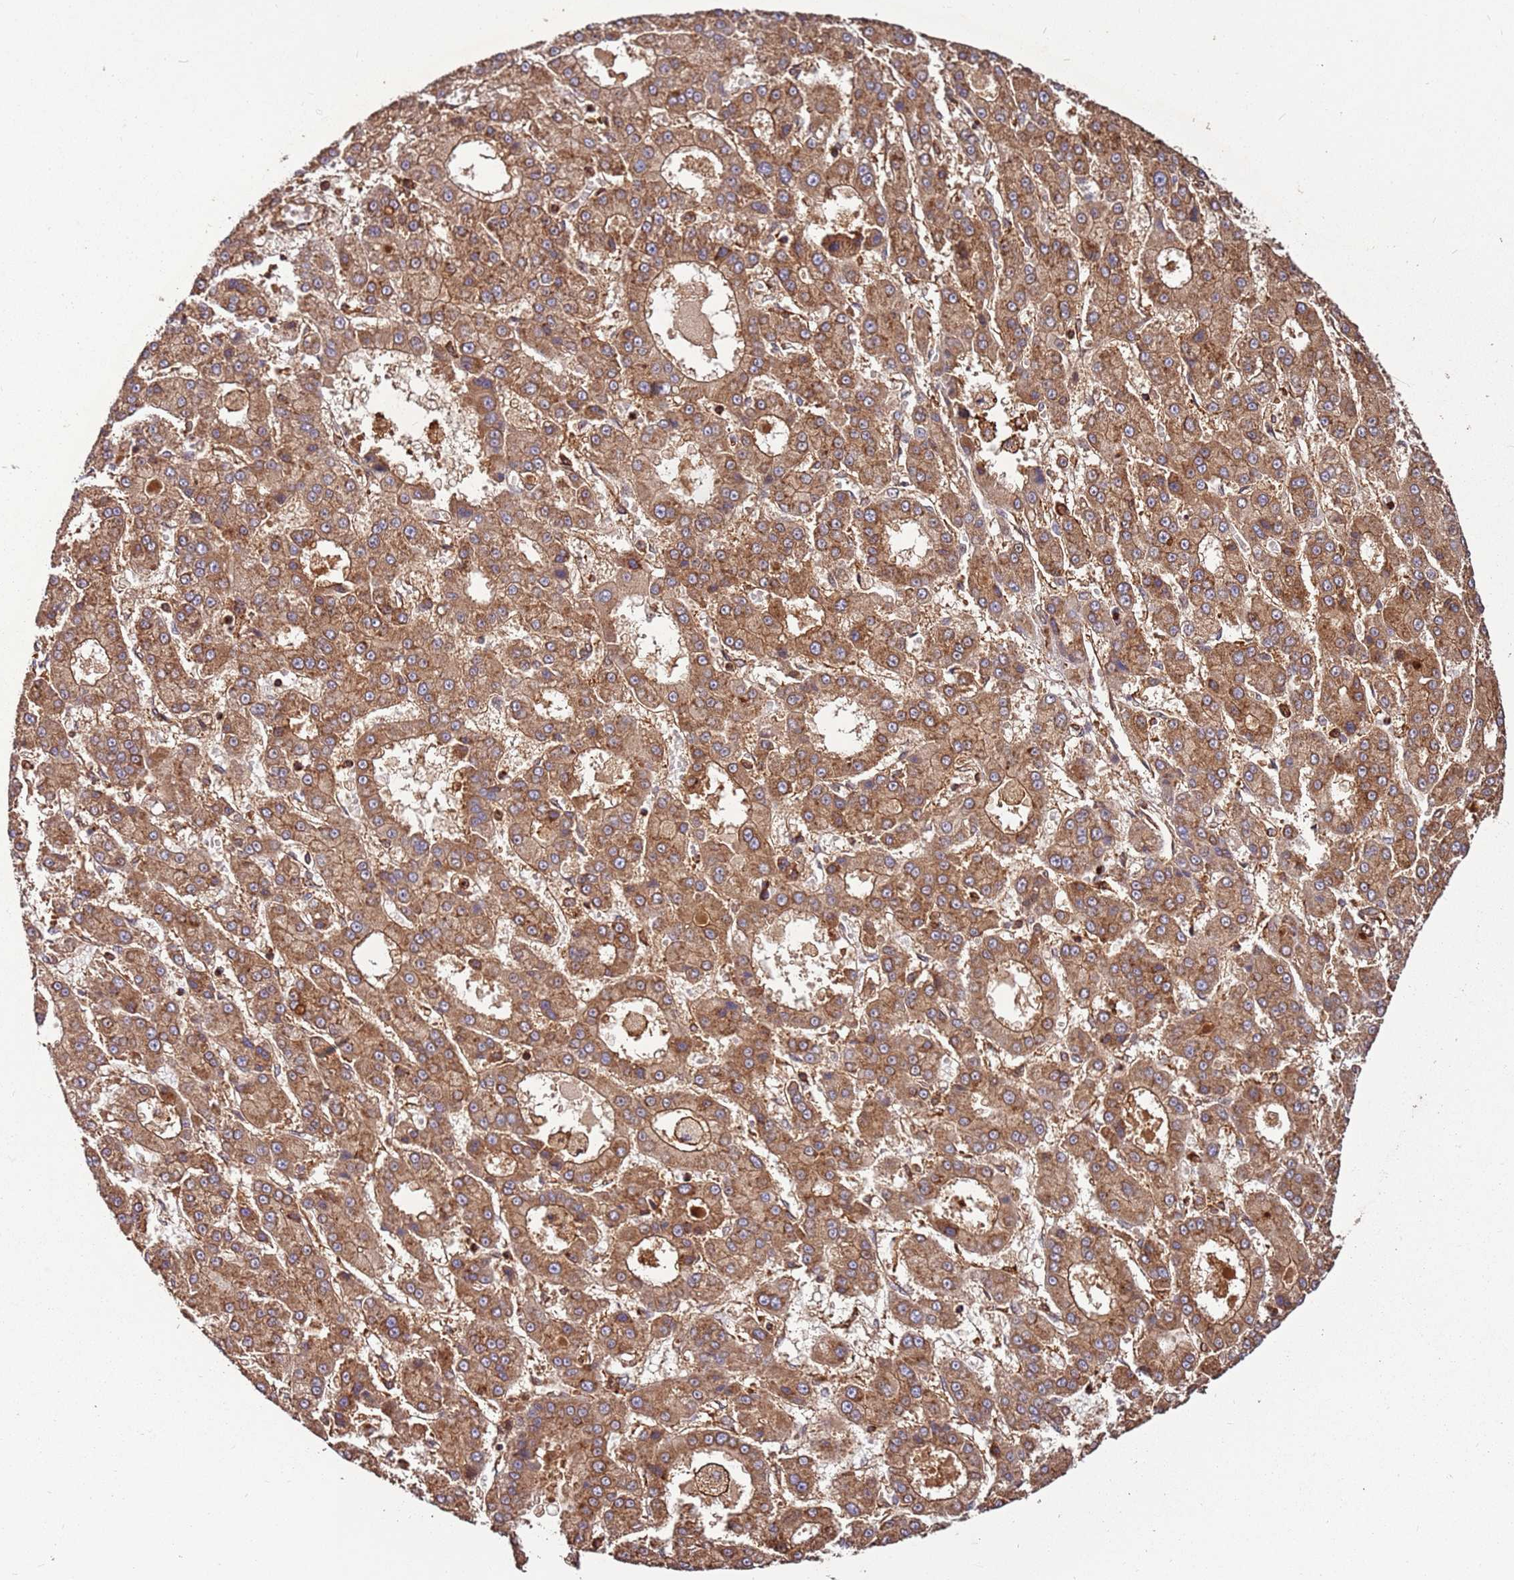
{"staining": {"intensity": "moderate", "quantity": ">75%", "location": "cytoplasmic/membranous"}, "tissue": "liver cancer", "cell_type": "Tumor cells", "image_type": "cancer", "snomed": [{"axis": "morphology", "description": "Carcinoma, Hepatocellular, NOS"}, {"axis": "topography", "description": "Liver"}], "caption": "Liver cancer stained with a protein marker displays moderate staining in tumor cells.", "gene": "ACVR2A", "patient": {"sex": "male", "age": 70}}